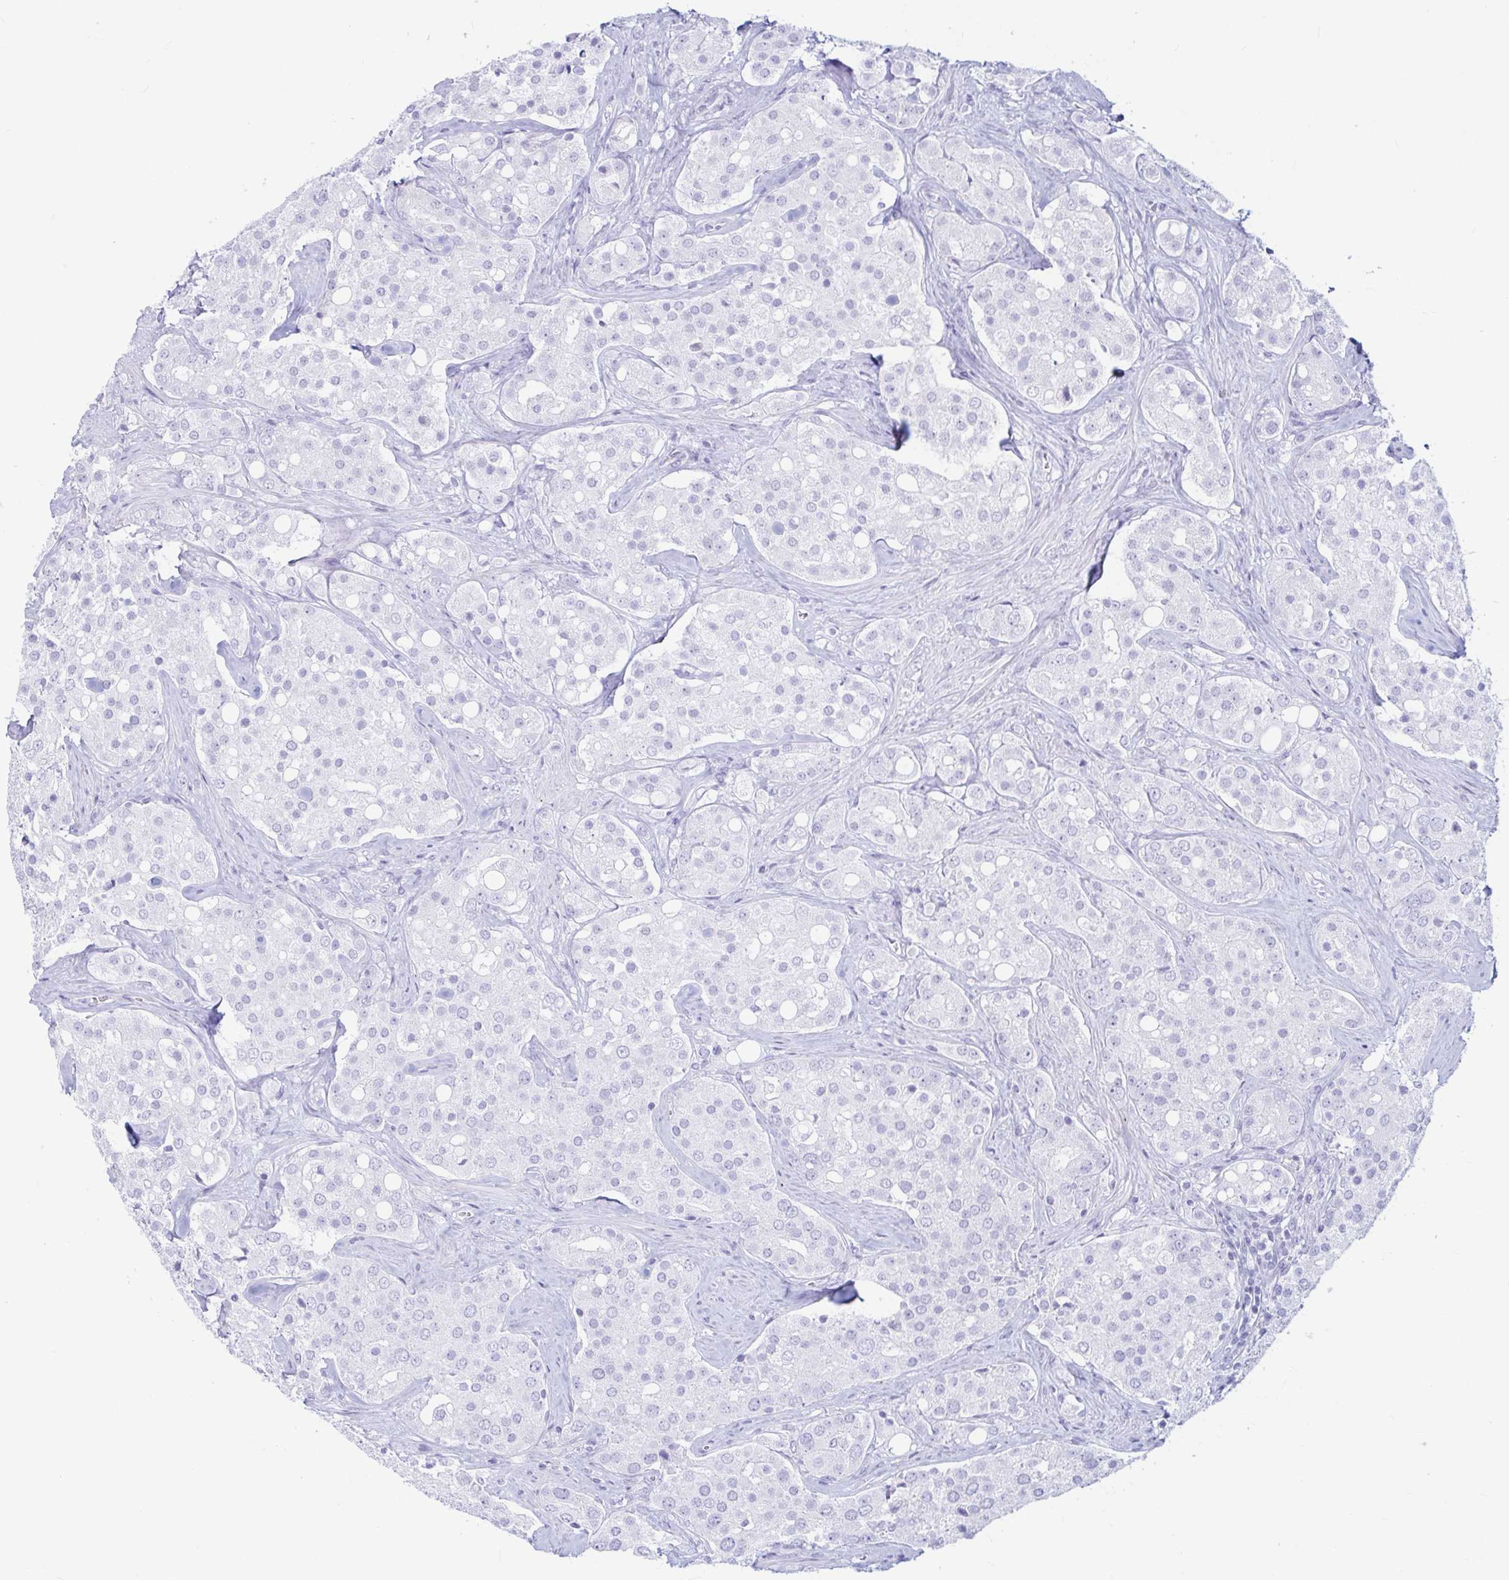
{"staining": {"intensity": "negative", "quantity": "none", "location": "none"}, "tissue": "prostate cancer", "cell_type": "Tumor cells", "image_type": "cancer", "snomed": [{"axis": "morphology", "description": "Adenocarcinoma, High grade"}, {"axis": "topography", "description": "Prostate"}], "caption": "A histopathology image of adenocarcinoma (high-grade) (prostate) stained for a protein displays no brown staining in tumor cells.", "gene": "ERICH6", "patient": {"sex": "male", "age": 67}}